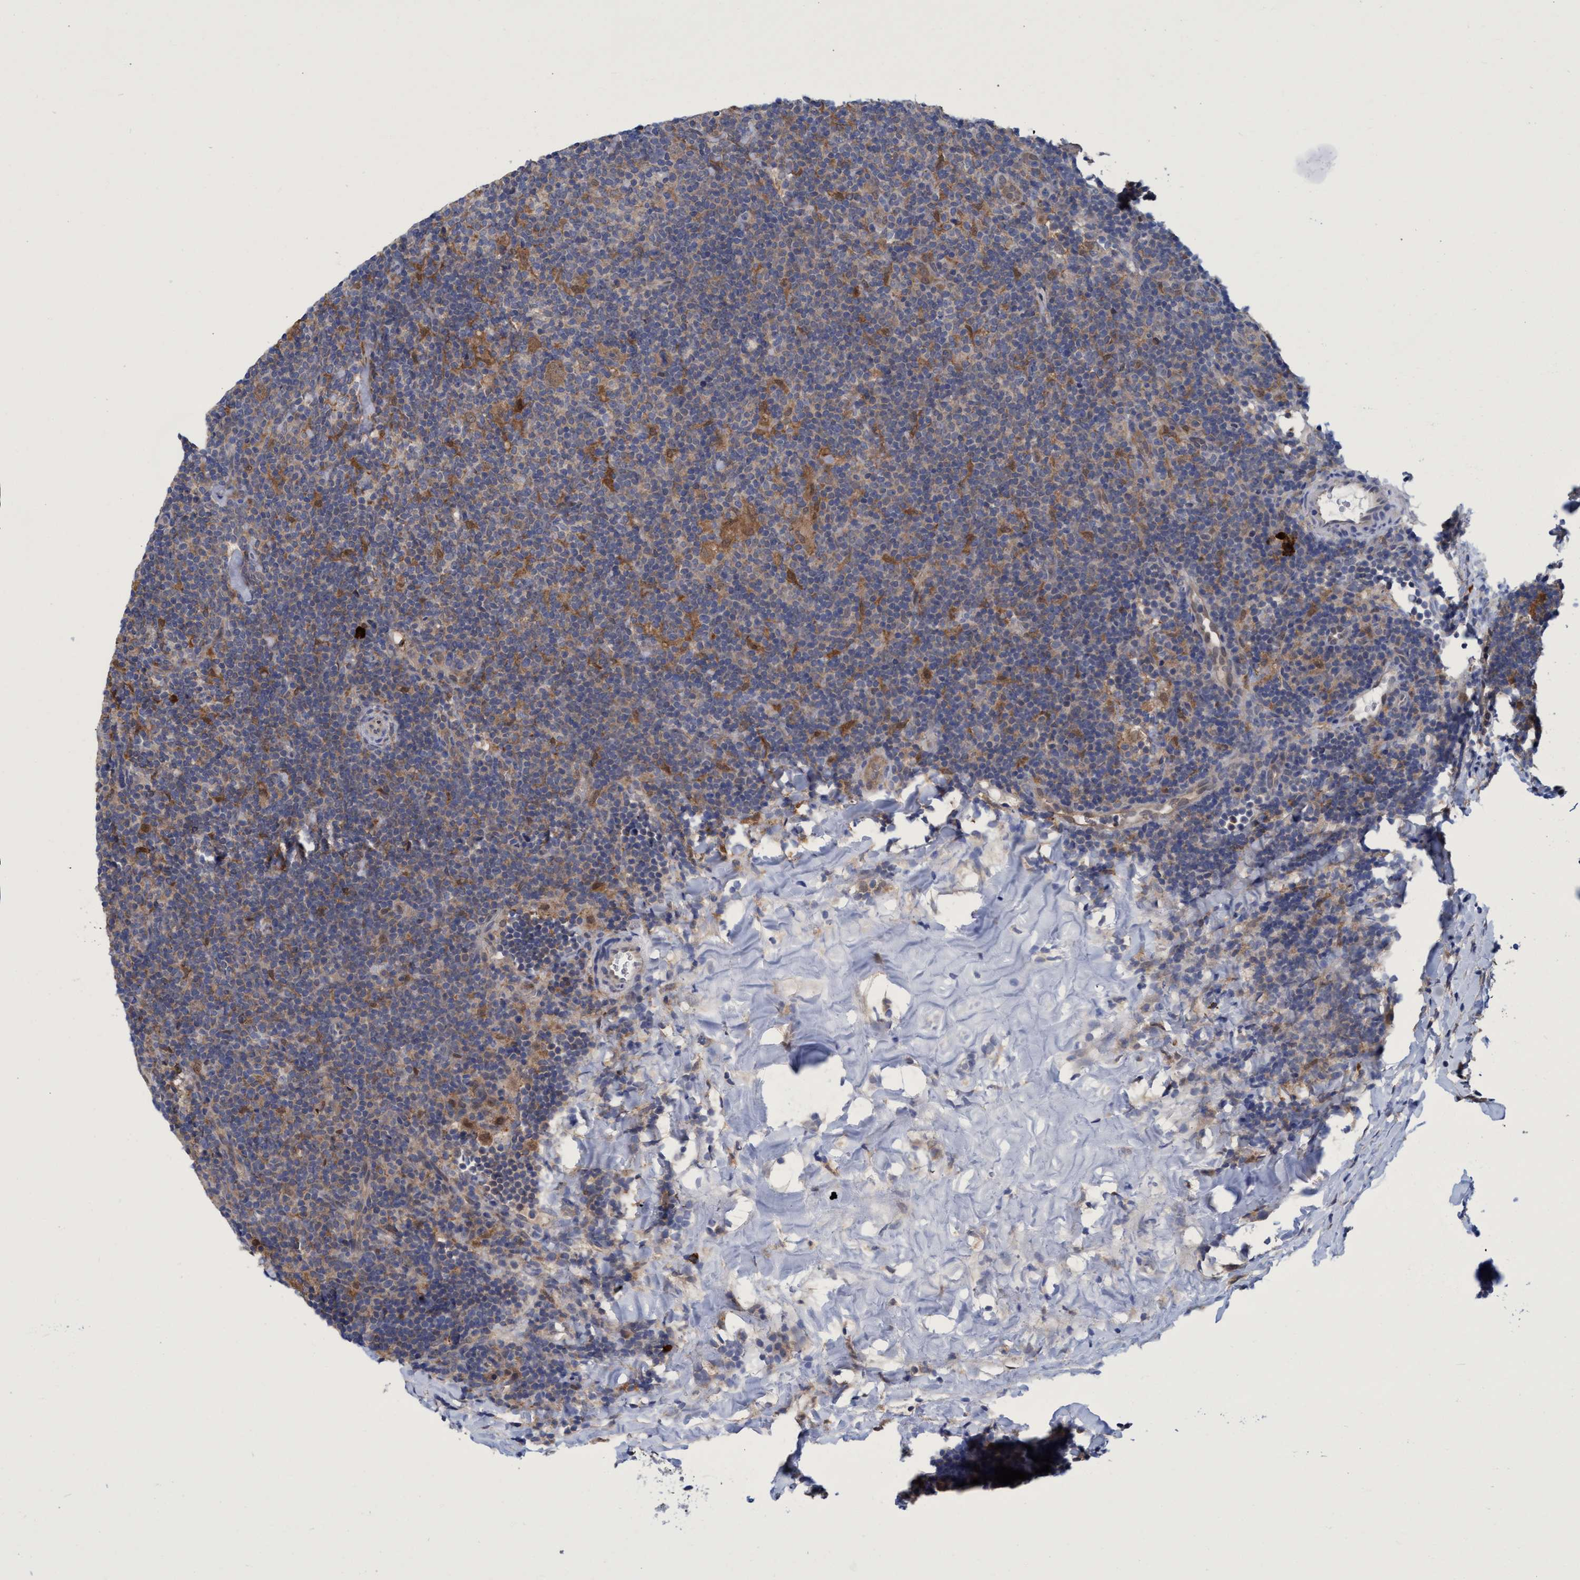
{"staining": {"intensity": "weak", "quantity": ">75%", "location": "cytoplasmic/membranous"}, "tissue": "lymphoma", "cell_type": "Tumor cells", "image_type": "cancer", "snomed": [{"axis": "morphology", "description": "Hodgkin's disease, NOS"}, {"axis": "topography", "description": "Lymph node"}], "caption": "A photomicrograph showing weak cytoplasmic/membranous positivity in approximately >75% of tumor cells in lymphoma, as visualized by brown immunohistochemical staining.", "gene": "PNPO", "patient": {"sex": "female", "age": 57}}